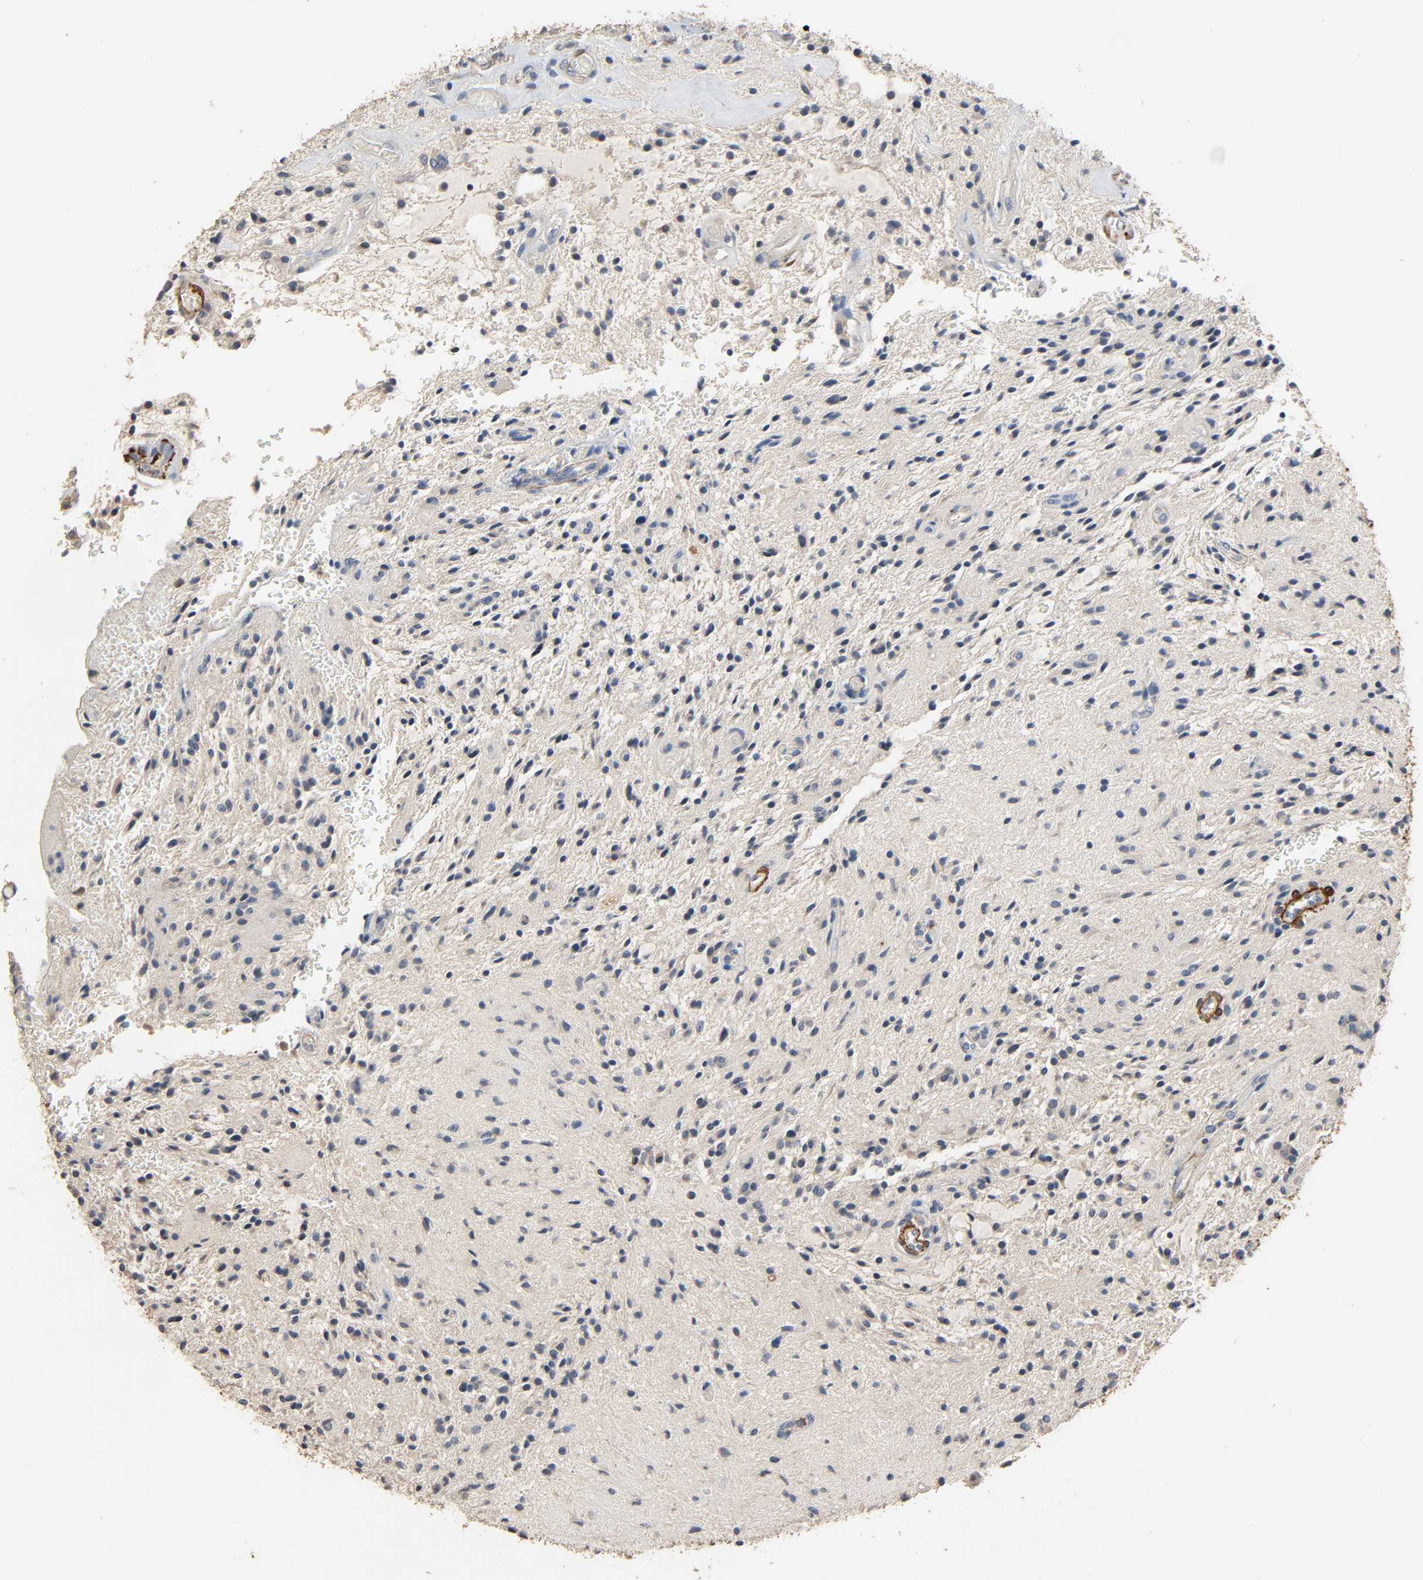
{"staining": {"intensity": "weak", "quantity": ">75%", "location": "cytoplasmic/membranous"}, "tissue": "glioma", "cell_type": "Tumor cells", "image_type": "cancer", "snomed": [{"axis": "morphology", "description": "Glioma, malignant, NOS"}, {"axis": "topography", "description": "Cerebellum"}], "caption": "The histopathology image shows a brown stain indicating the presence of a protein in the cytoplasmic/membranous of tumor cells in glioma.", "gene": "GSTA3", "patient": {"sex": "female", "age": 10}}